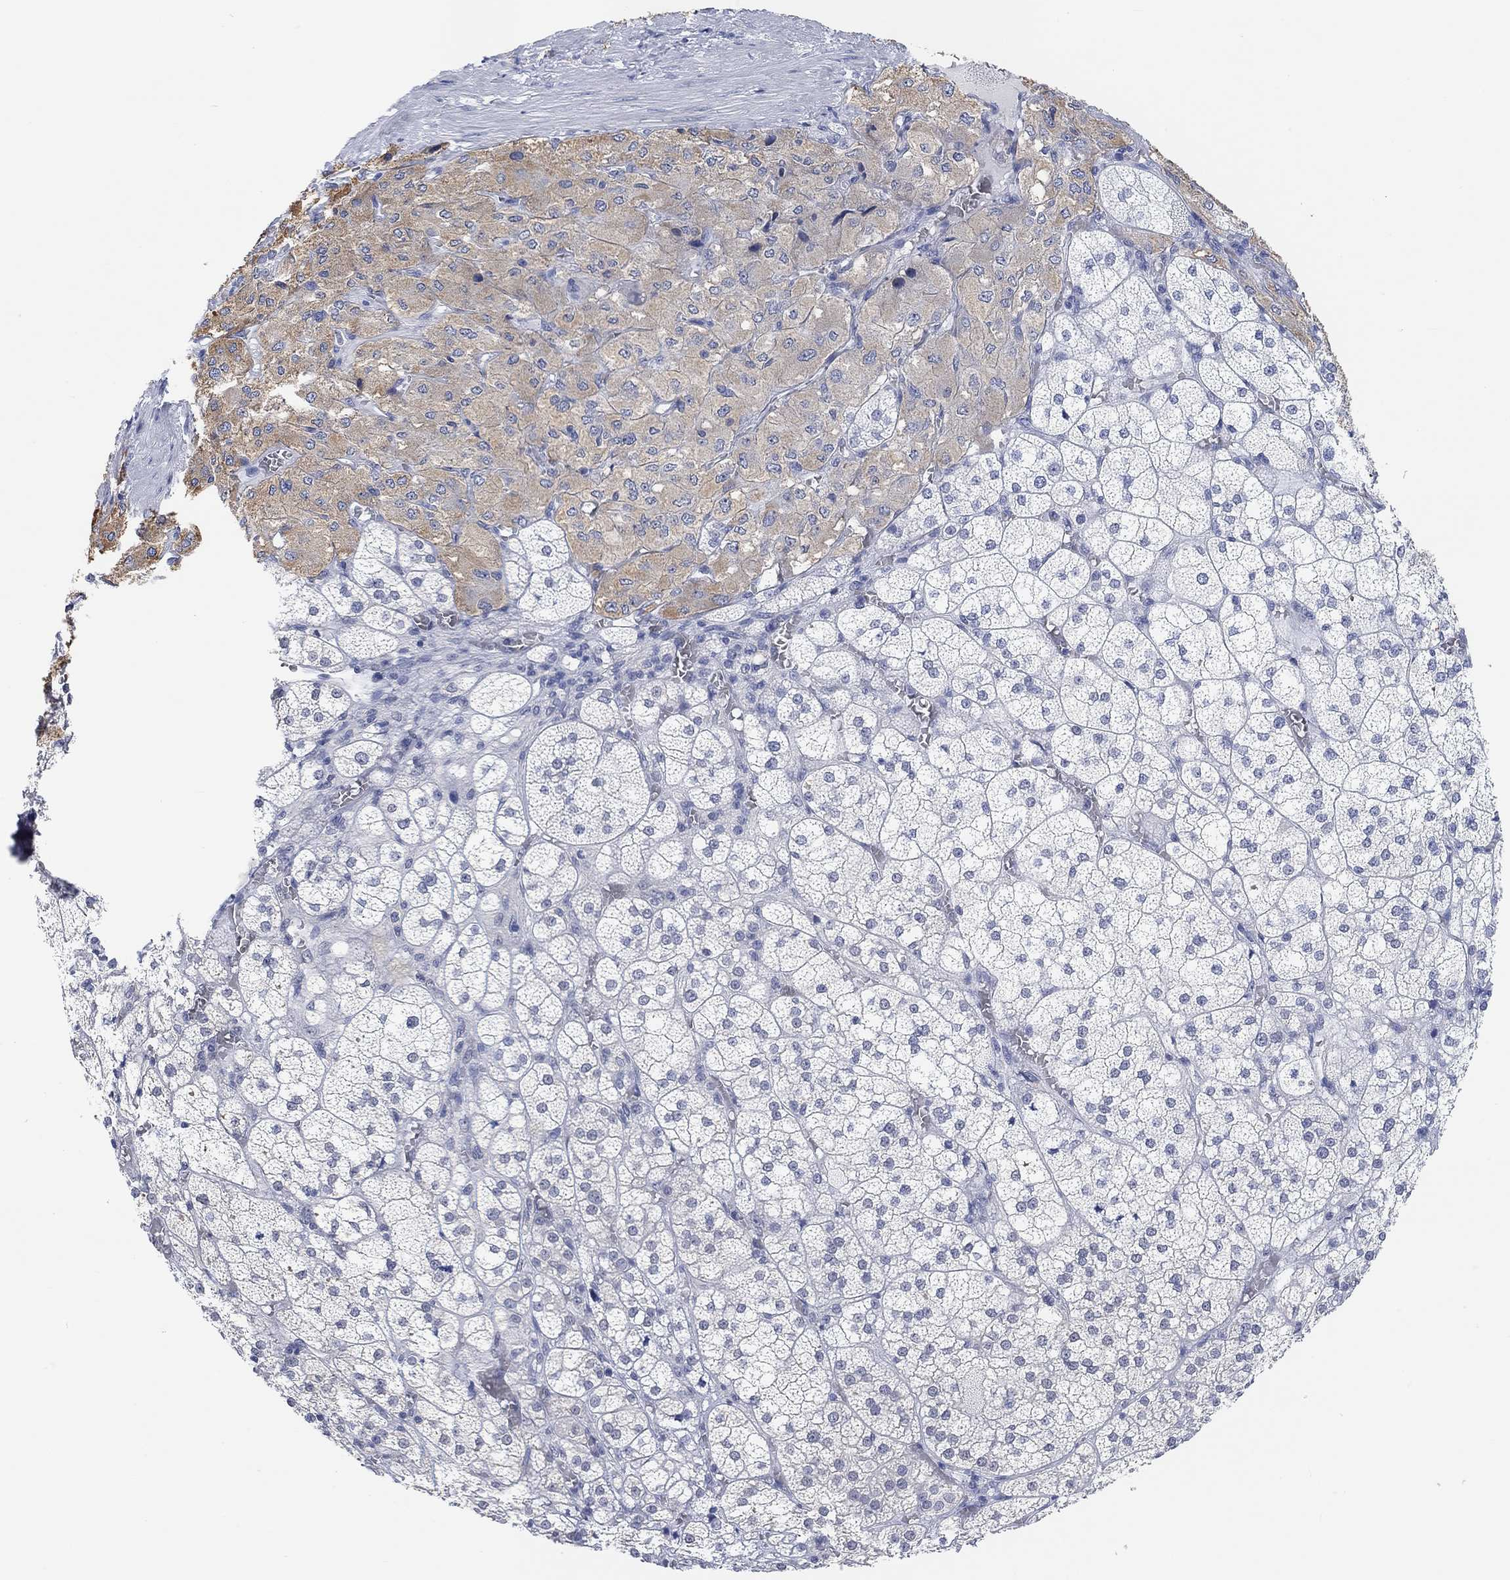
{"staining": {"intensity": "moderate", "quantity": "<25%", "location": "cytoplasmic/membranous"}, "tissue": "adrenal gland", "cell_type": "Glandular cells", "image_type": "normal", "snomed": [{"axis": "morphology", "description": "Normal tissue, NOS"}, {"axis": "topography", "description": "Adrenal gland"}], "caption": "Immunohistochemistry of benign human adrenal gland displays low levels of moderate cytoplasmic/membranous positivity in about <25% of glandular cells.", "gene": "MUC1", "patient": {"sex": "female", "age": 60}}